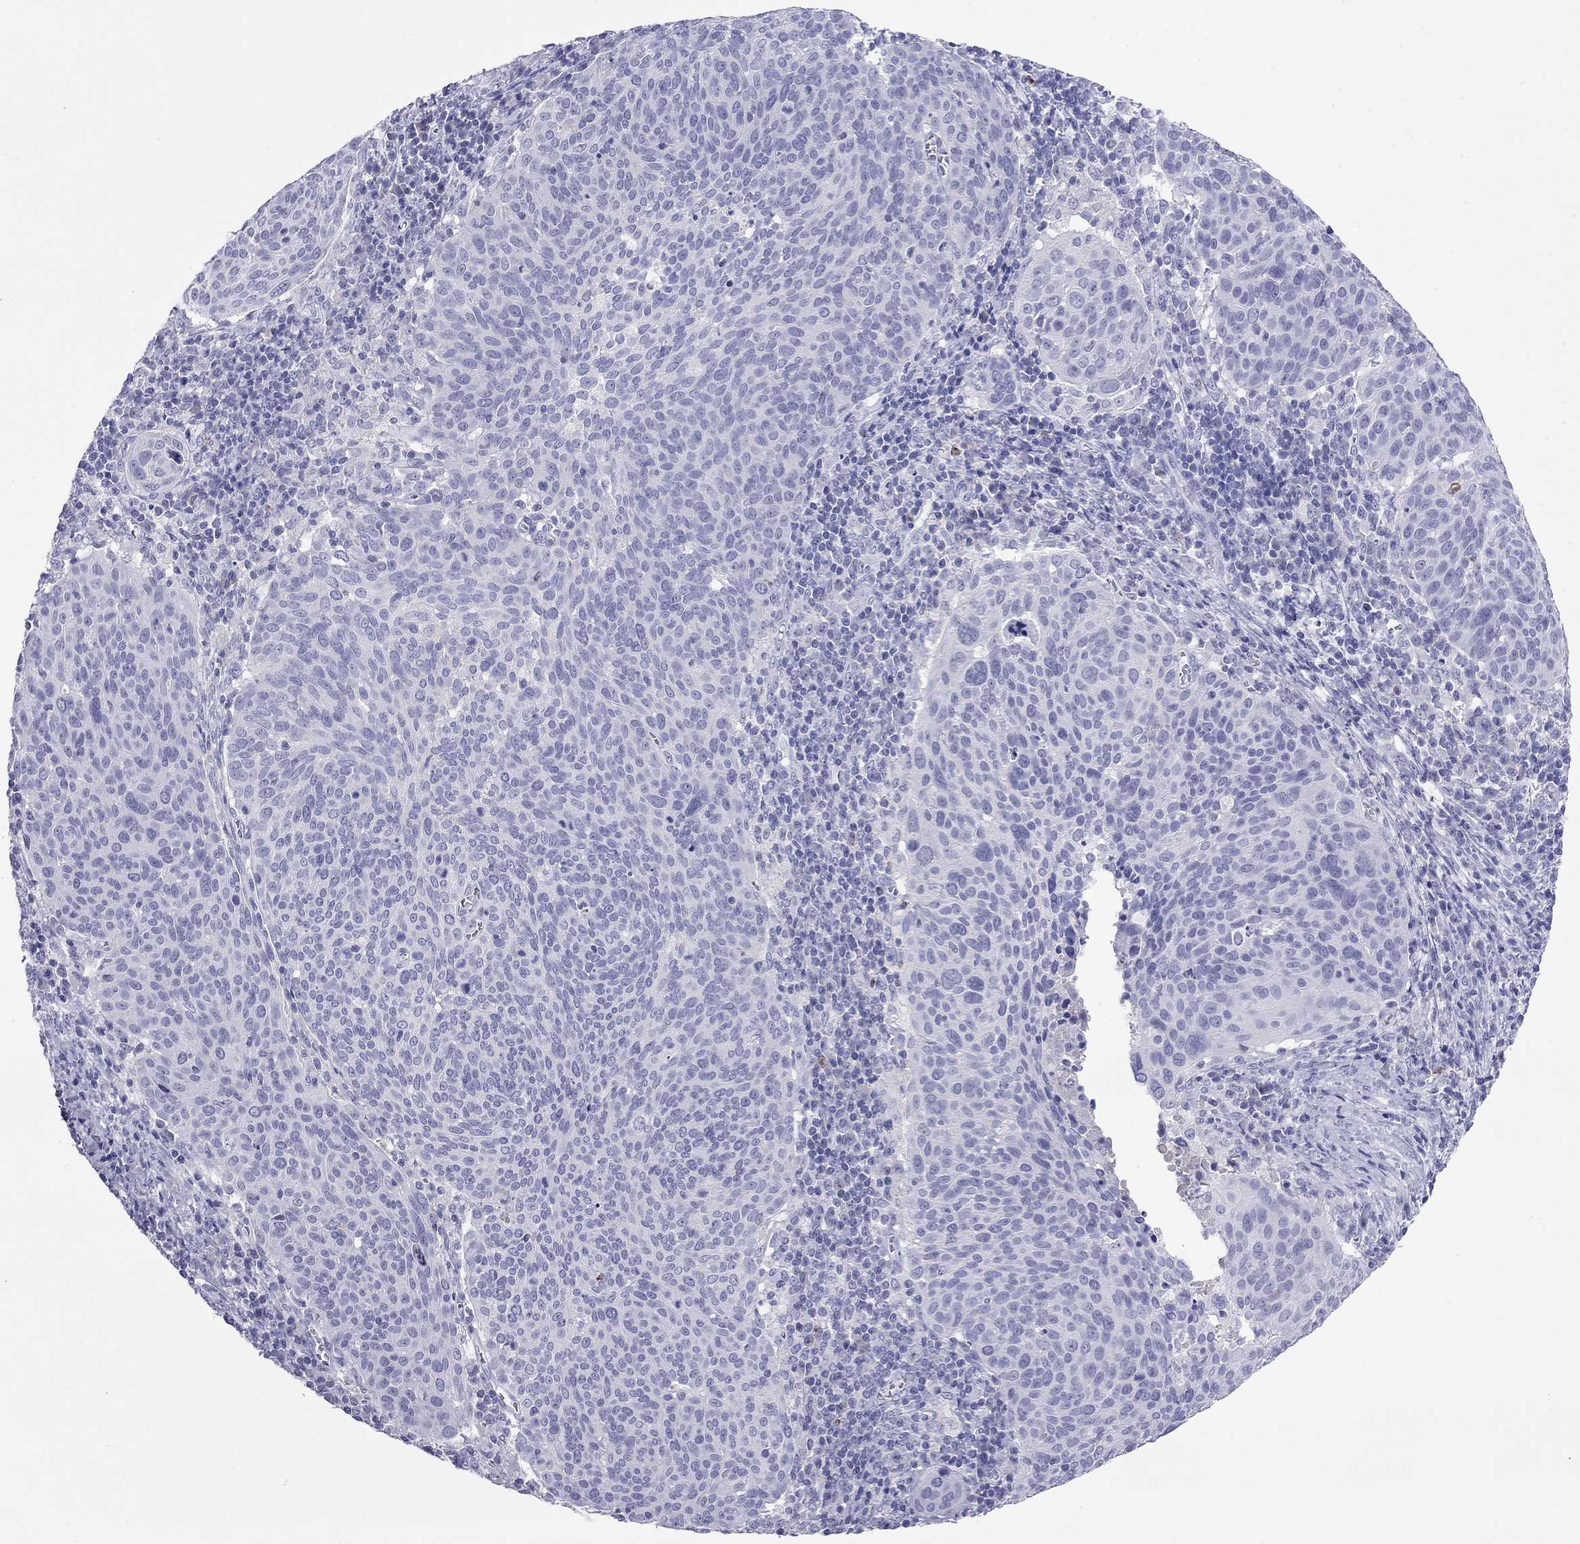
{"staining": {"intensity": "negative", "quantity": "none", "location": "none"}, "tissue": "cervical cancer", "cell_type": "Tumor cells", "image_type": "cancer", "snomed": [{"axis": "morphology", "description": "Squamous cell carcinoma, NOS"}, {"axis": "topography", "description": "Cervix"}], "caption": "This is a image of immunohistochemistry (IHC) staining of cervical squamous cell carcinoma, which shows no positivity in tumor cells.", "gene": "ODF4", "patient": {"sex": "female", "age": 39}}